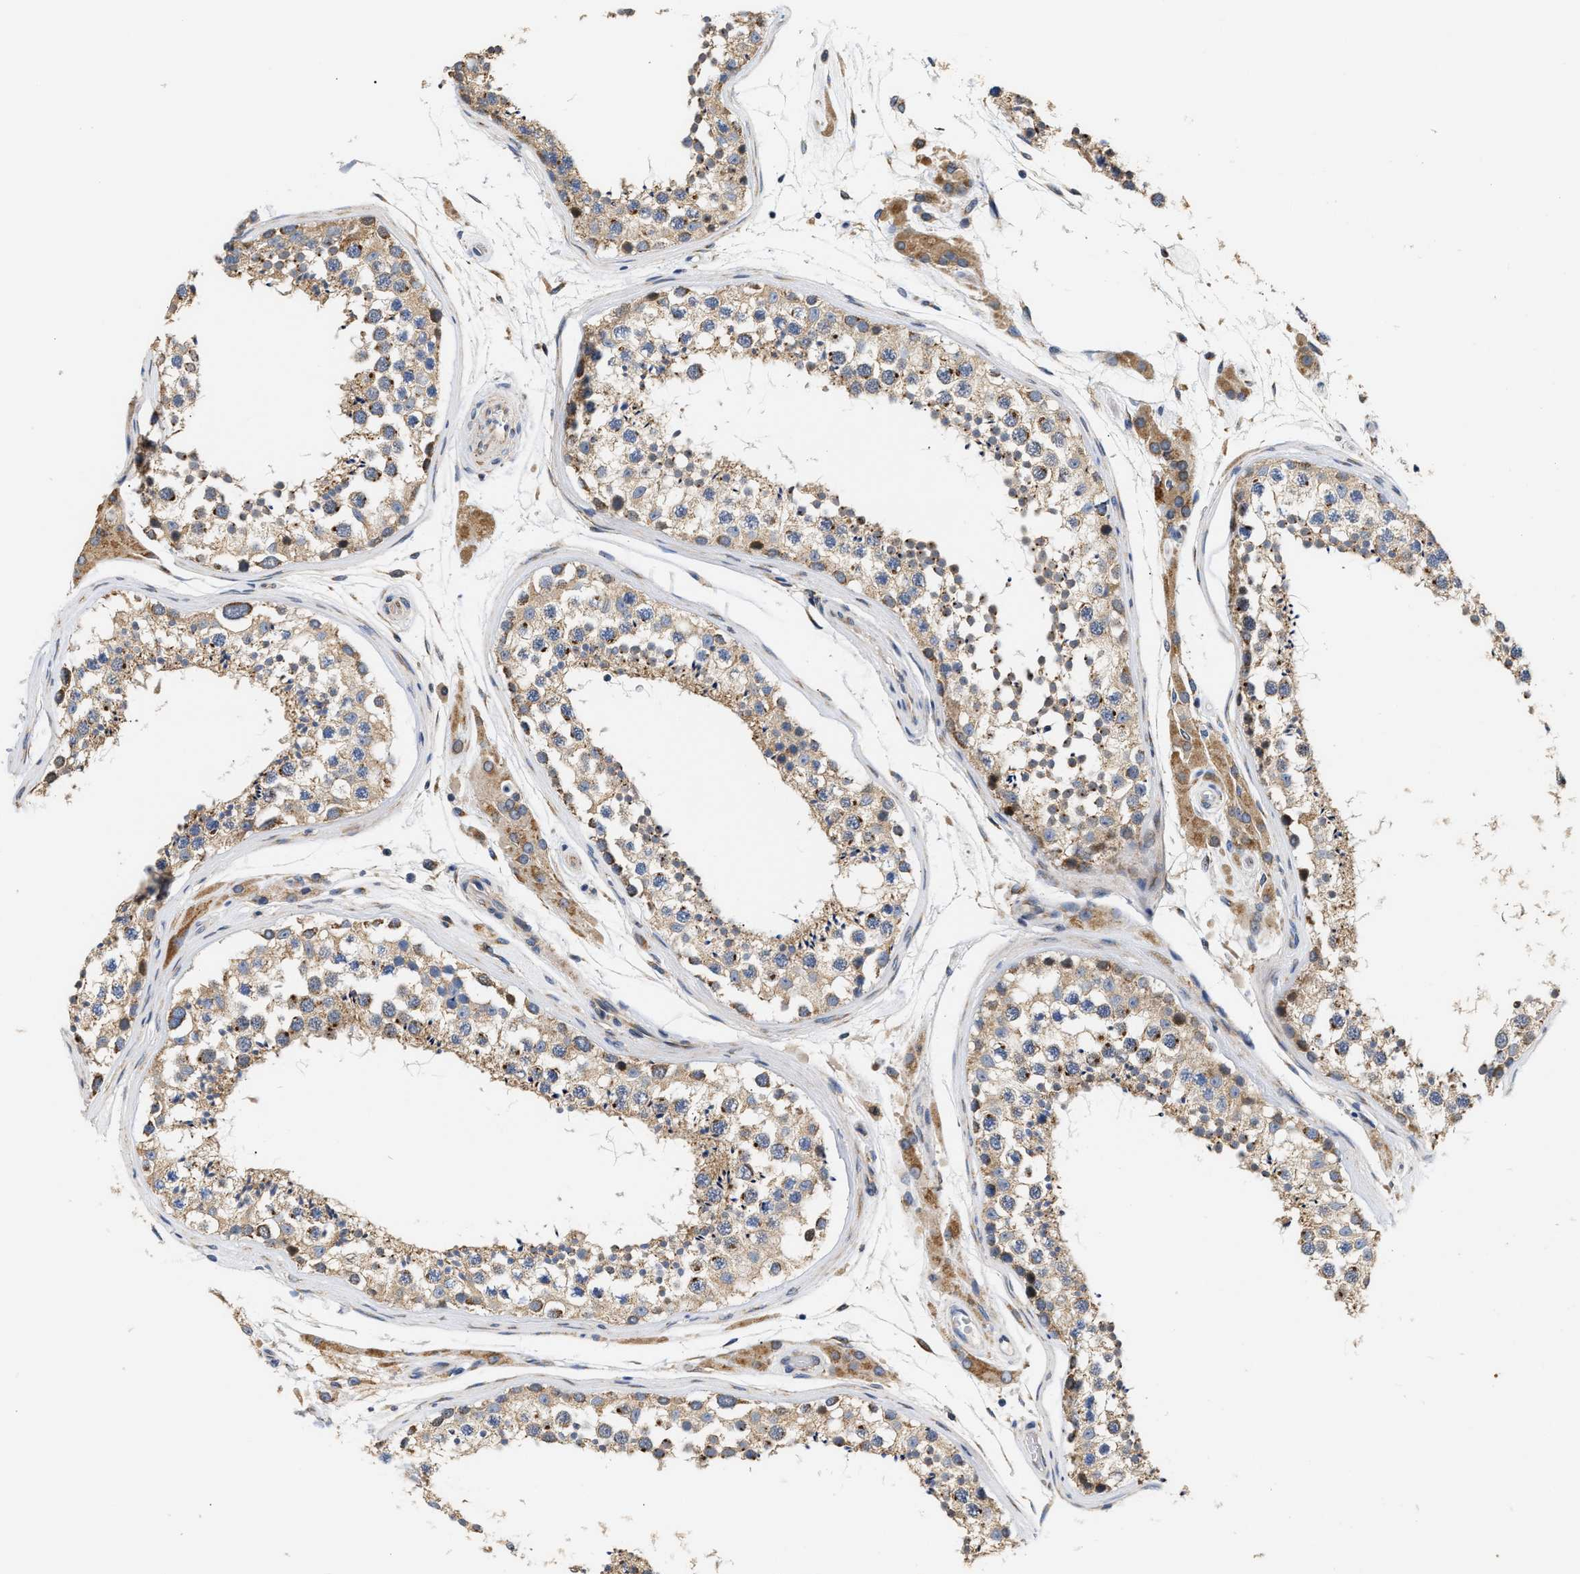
{"staining": {"intensity": "weak", "quantity": ">75%", "location": "cytoplasmic/membranous"}, "tissue": "testis", "cell_type": "Cells in seminiferous ducts", "image_type": "normal", "snomed": [{"axis": "morphology", "description": "Normal tissue, NOS"}, {"axis": "topography", "description": "Testis"}], "caption": "Immunohistochemistry (IHC) micrograph of normal human testis stained for a protein (brown), which reveals low levels of weak cytoplasmic/membranous expression in approximately >75% of cells in seminiferous ducts.", "gene": "TMEM168", "patient": {"sex": "male", "age": 46}}